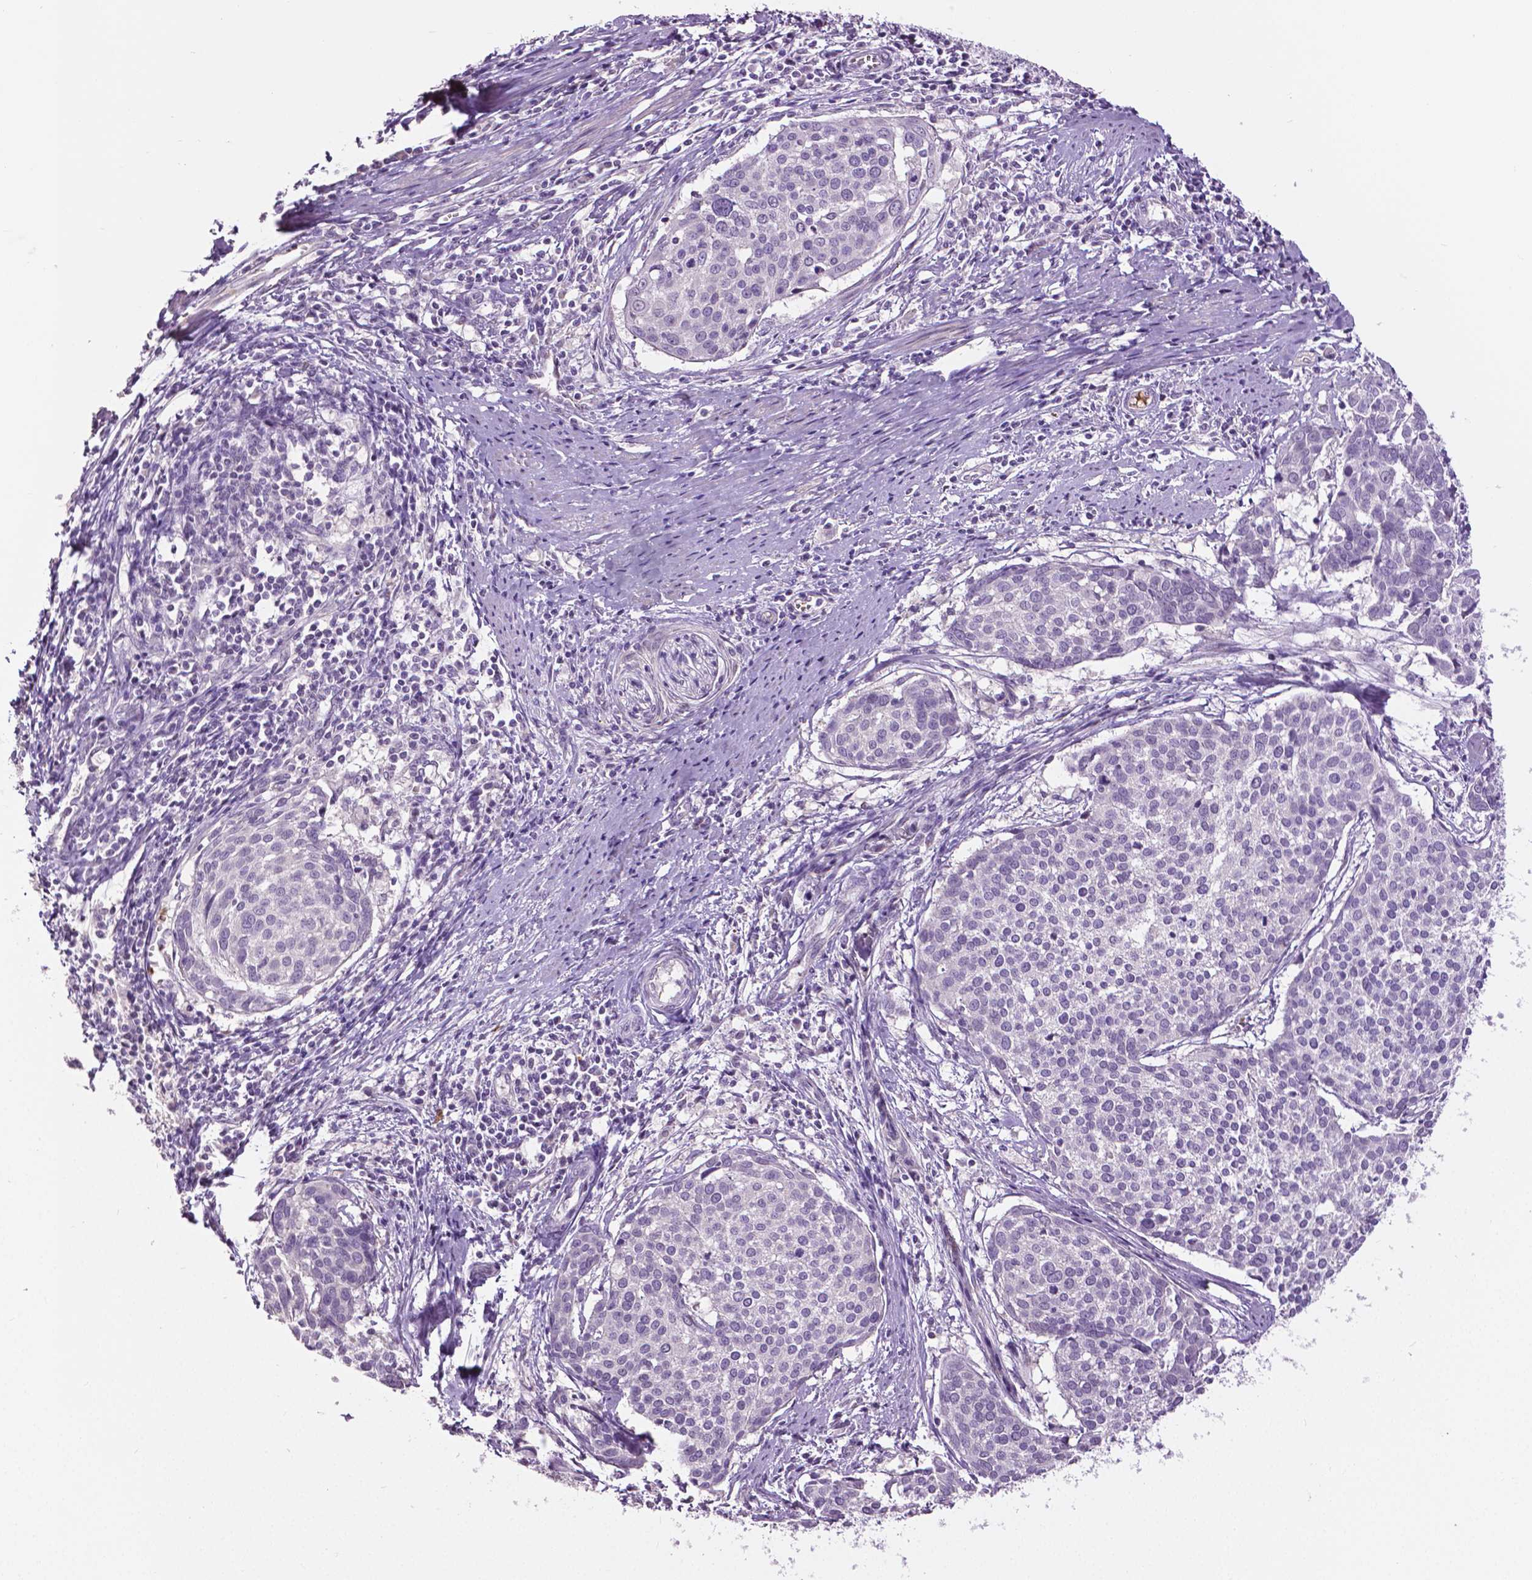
{"staining": {"intensity": "negative", "quantity": "none", "location": "none"}, "tissue": "cervical cancer", "cell_type": "Tumor cells", "image_type": "cancer", "snomed": [{"axis": "morphology", "description": "Squamous cell carcinoma, NOS"}, {"axis": "topography", "description": "Cervix"}], "caption": "The photomicrograph displays no staining of tumor cells in cervical cancer (squamous cell carcinoma). Brightfield microscopy of IHC stained with DAB (3,3'-diaminobenzidine) (brown) and hematoxylin (blue), captured at high magnification.", "gene": "PTPN5", "patient": {"sex": "female", "age": 39}}